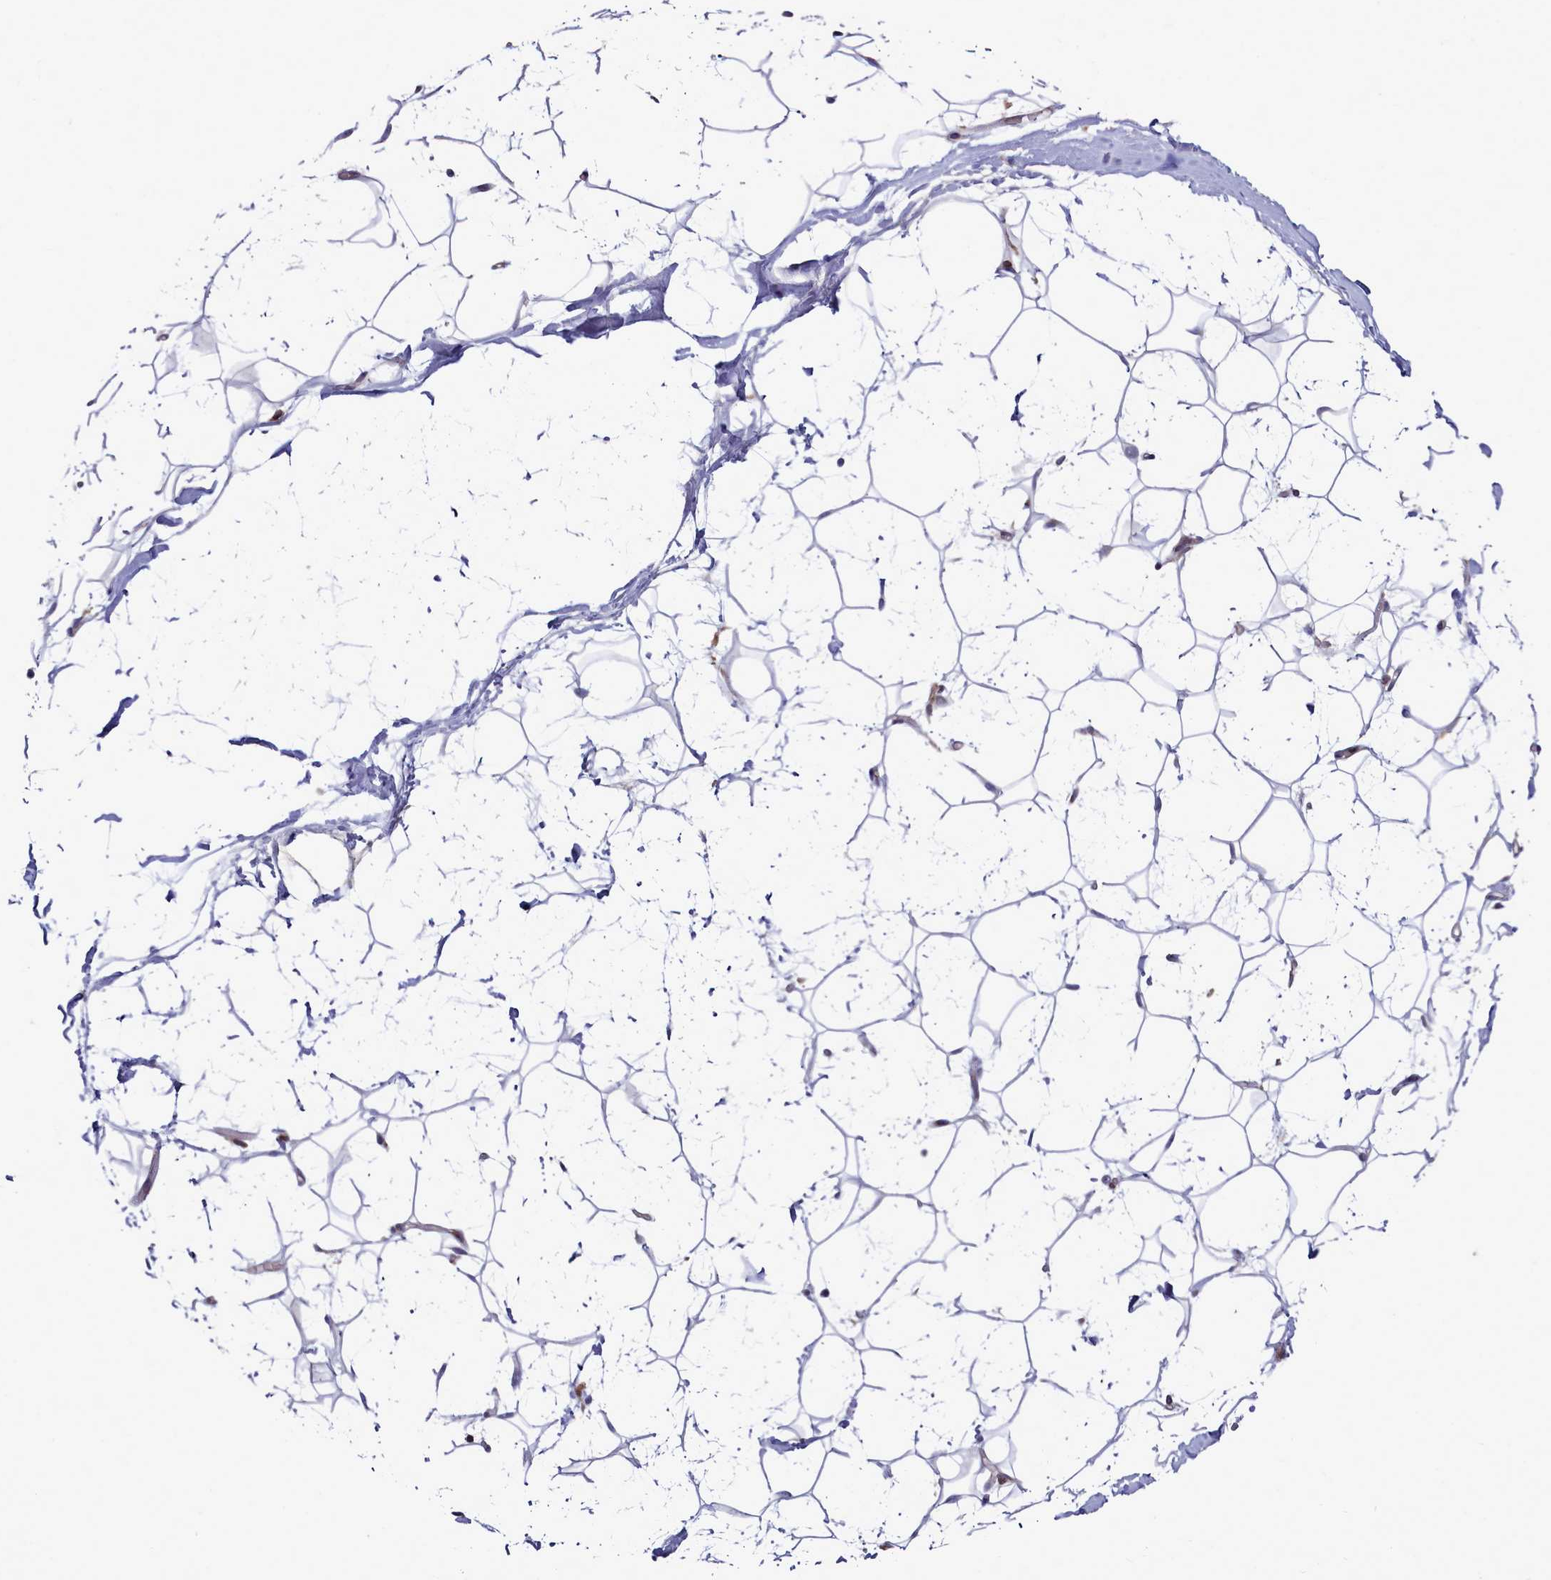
{"staining": {"intensity": "negative", "quantity": "none", "location": "none"}, "tissue": "adipose tissue", "cell_type": "Adipocytes", "image_type": "normal", "snomed": [{"axis": "morphology", "description": "Normal tissue, NOS"}, {"axis": "topography", "description": "Breast"}], "caption": "A high-resolution image shows immunohistochemistry (IHC) staining of unremarkable adipose tissue, which demonstrates no significant staining in adipocytes. Nuclei are stained in blue.", "gene": "RAPGEF4", "patient": {"sex": "female", "age": 26}}